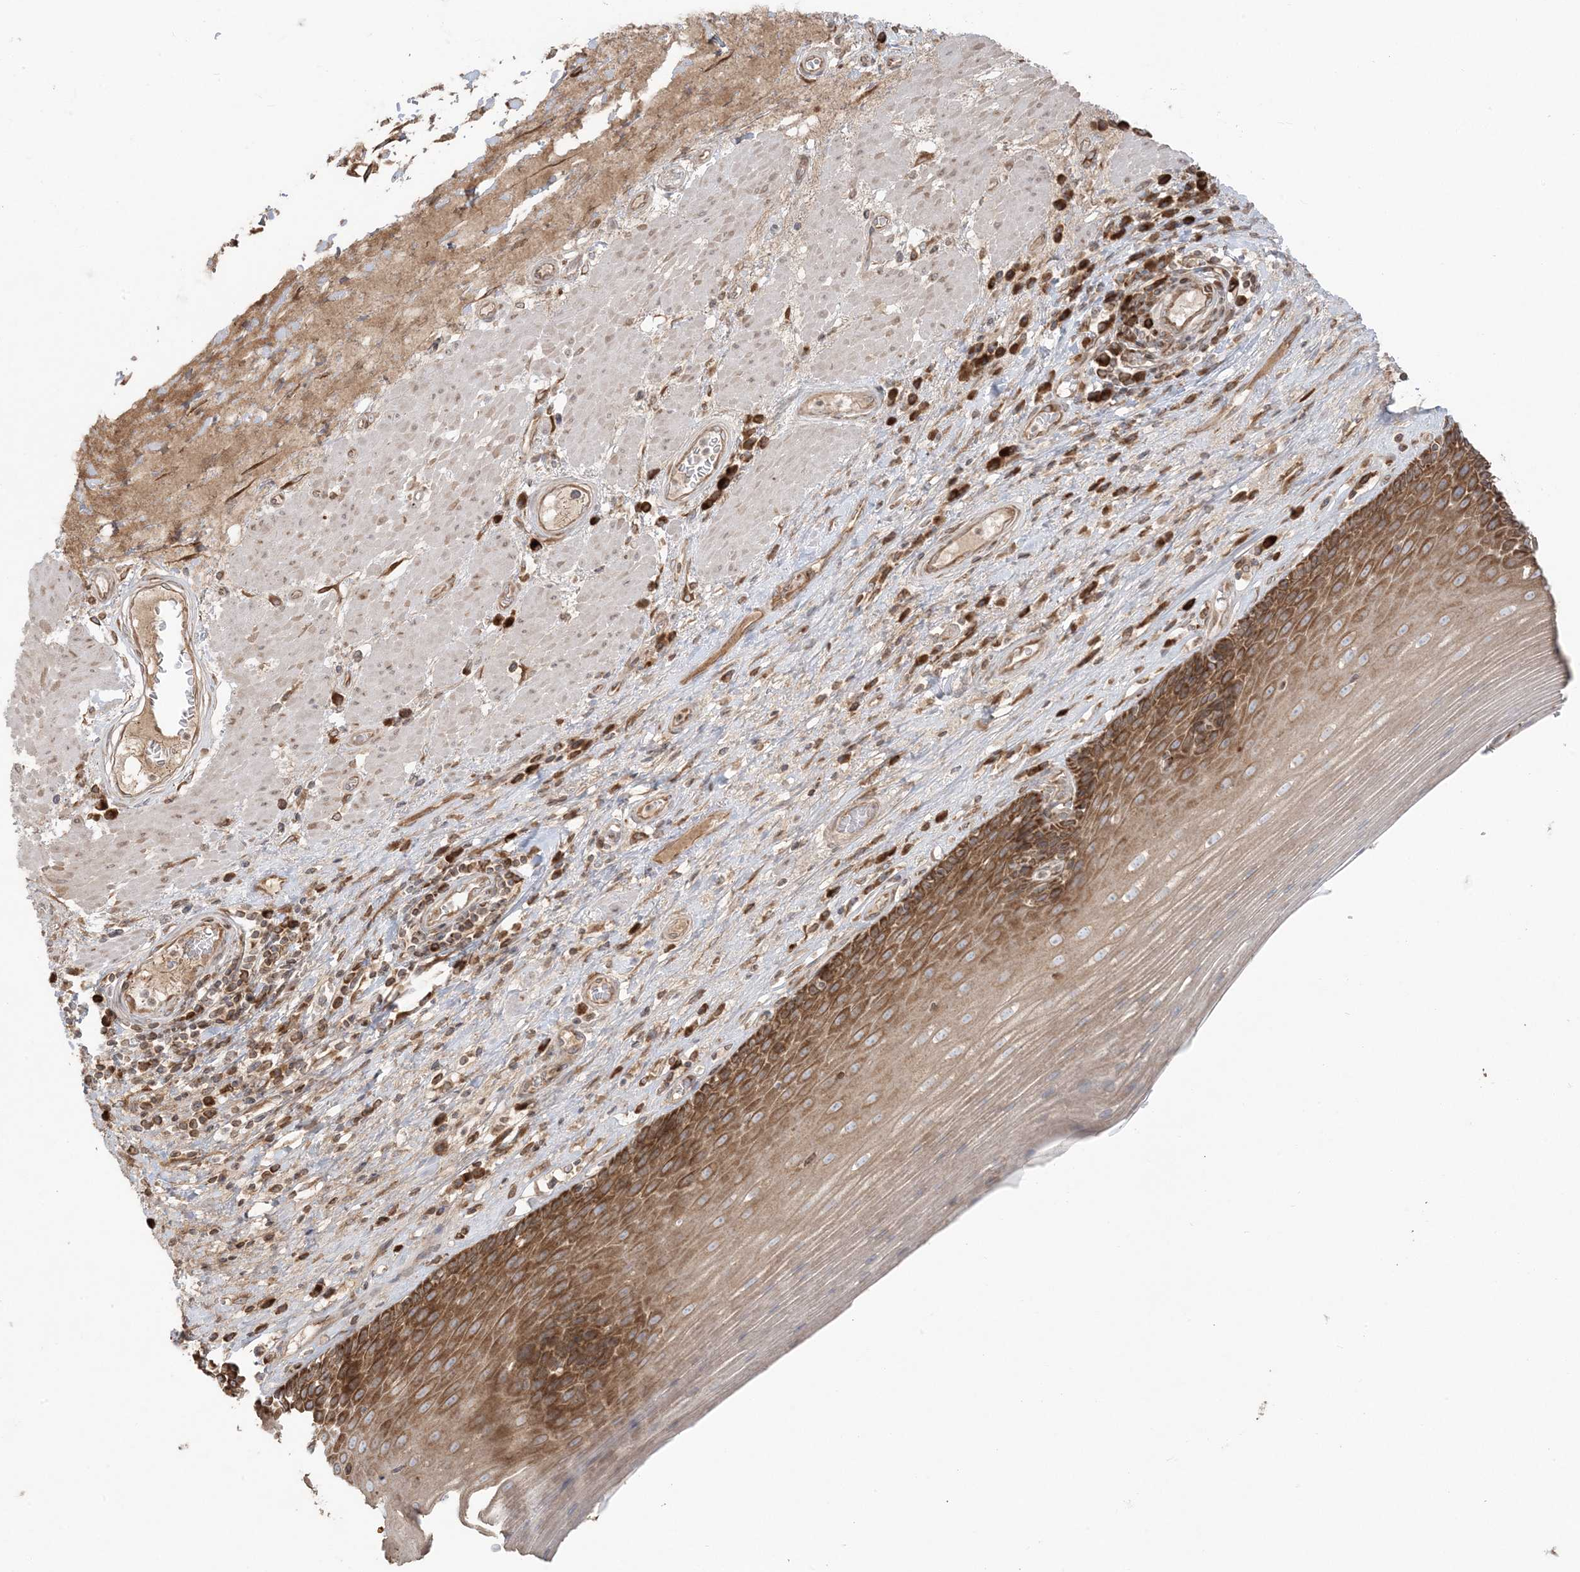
{"staining": {"intensity": "moderate", "quantity": ">75%", "location": "cytoplasmic/membranous"}, "tissue": "esophagus", "cell_type": "Squamous epithelial cells", "image_type": "normal", "snomed": [{"axis": "morphology", "description": "Normal tissue, NOS"}, {"axis": "topography", "description": "Esophagus"}], "caption": "About >75% of squamous epithelial cells in benign esophagus display moderate cytoplasmic/membranous protein expression as visualized by brown immunohistochemical staining.", "gene": "UBXN4", "patient": {"sex": "male", "age": 62}}